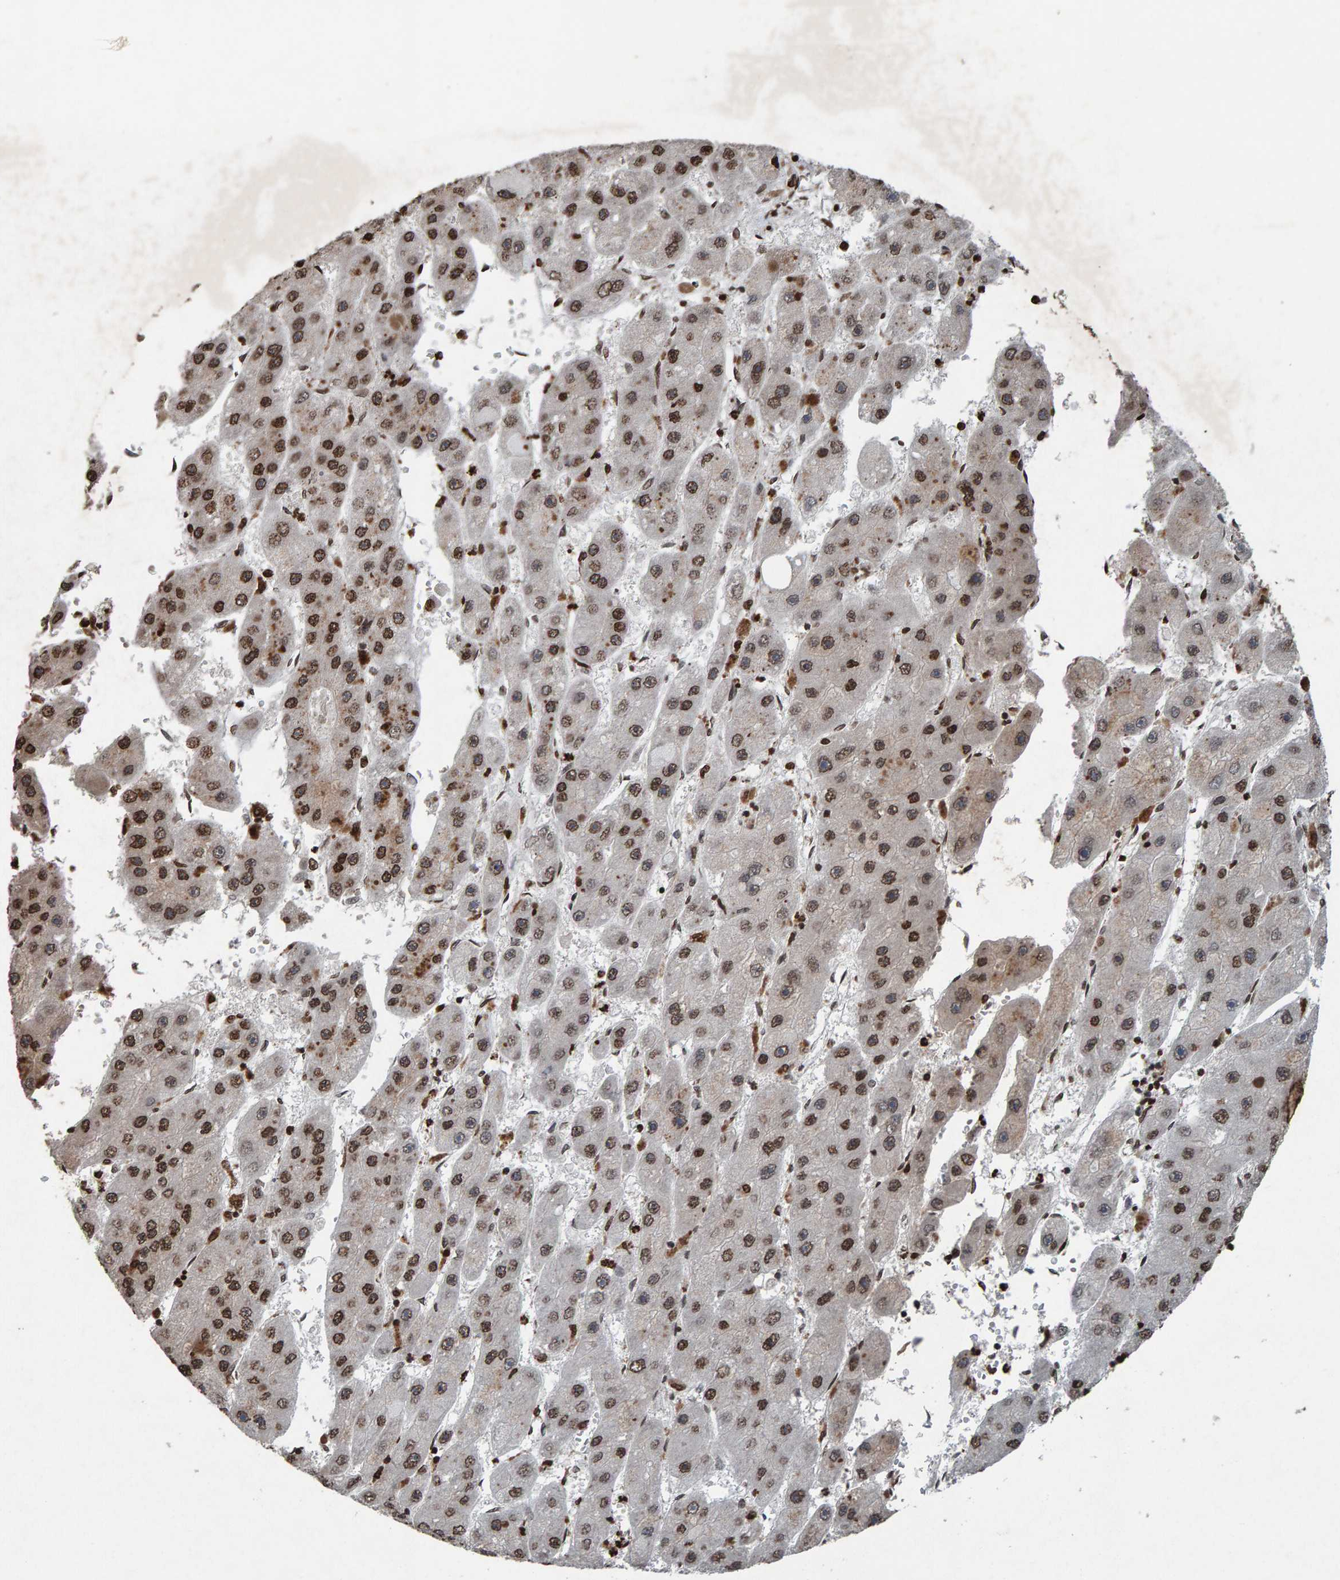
{"staining": {"intensity": "strong", "quantity": ">75%", "location": "nuclear"}, "tissue": "liver cancer", "cell_type": "Tumor cells", "image_type": "cancer", "snomed": [{"axis": "morphology", "description": "Carcinoma, Hepatocellular, NOS"}, {"axis": "topography", "description": "Liver"}], "caption": "This photomicrograph displays IHC staining of liver cancer (hepatocellular carcinoma), with high strong nuclear staining in about >75% of tumor cells.", "gene": "H2AZ1", "patient": {"sex": "female", "age": 61}}